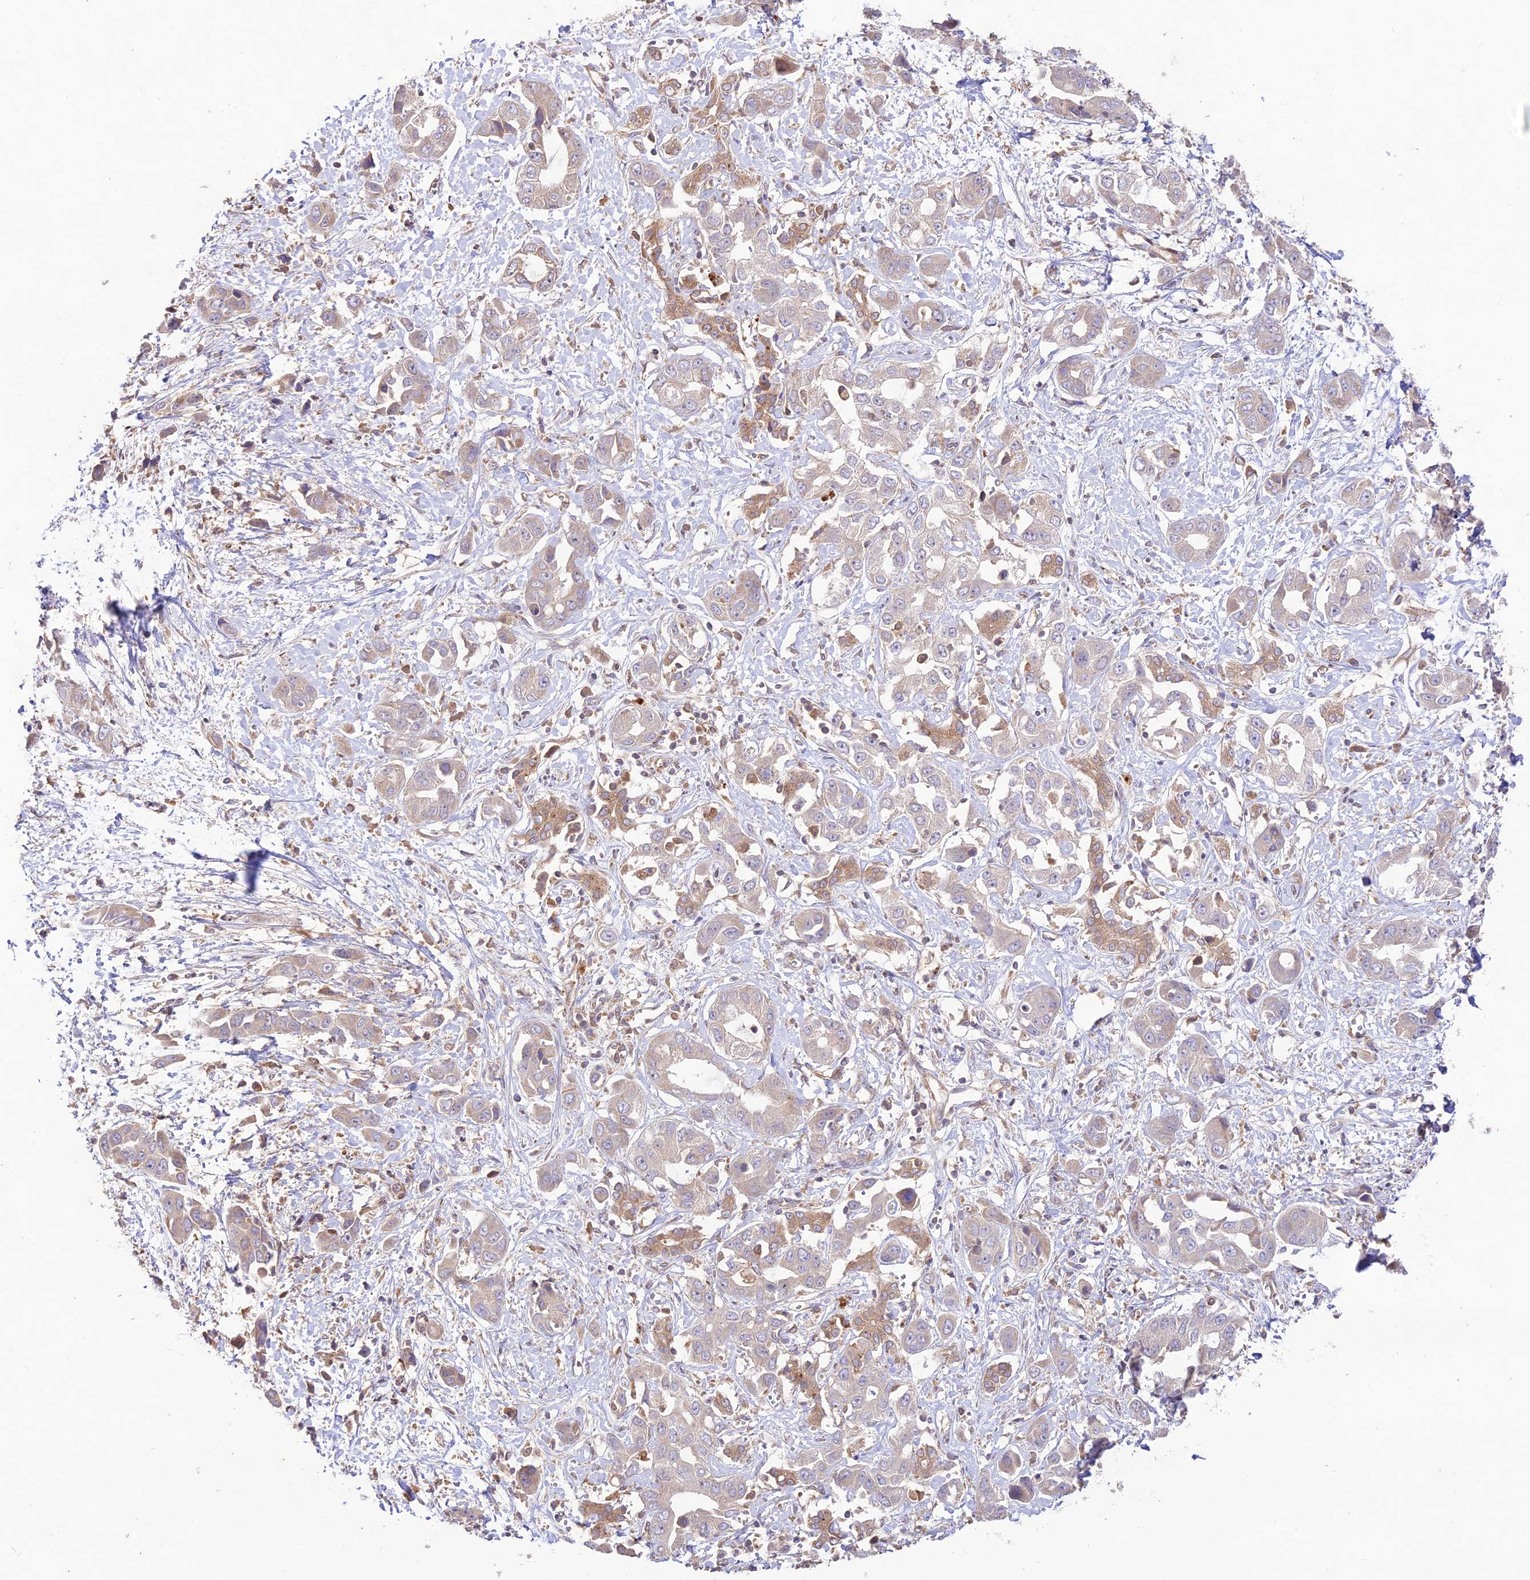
{"staining": {"intensity": "moderate", "quantity": "<25%", "location": "cytoplasmic/membranous"}, "tissue": "liver cancer", "cell_type": "Tumor cells", "image_type": "cancer", "snomed": [{"axis": "morphology", "description": "Cholangiocarcinoma"}, {"axis": "topography", "description": "Liver"}], "caption": "Moderate cytoplasmic/membranous positivity is appreciated in approximately <25% of tumor cells in liver cancer. The protein is shown in brown color, while the nuclei are stained blue.", "gene": "TMEM259", "patient": {"sex": "female", "age": 52}}